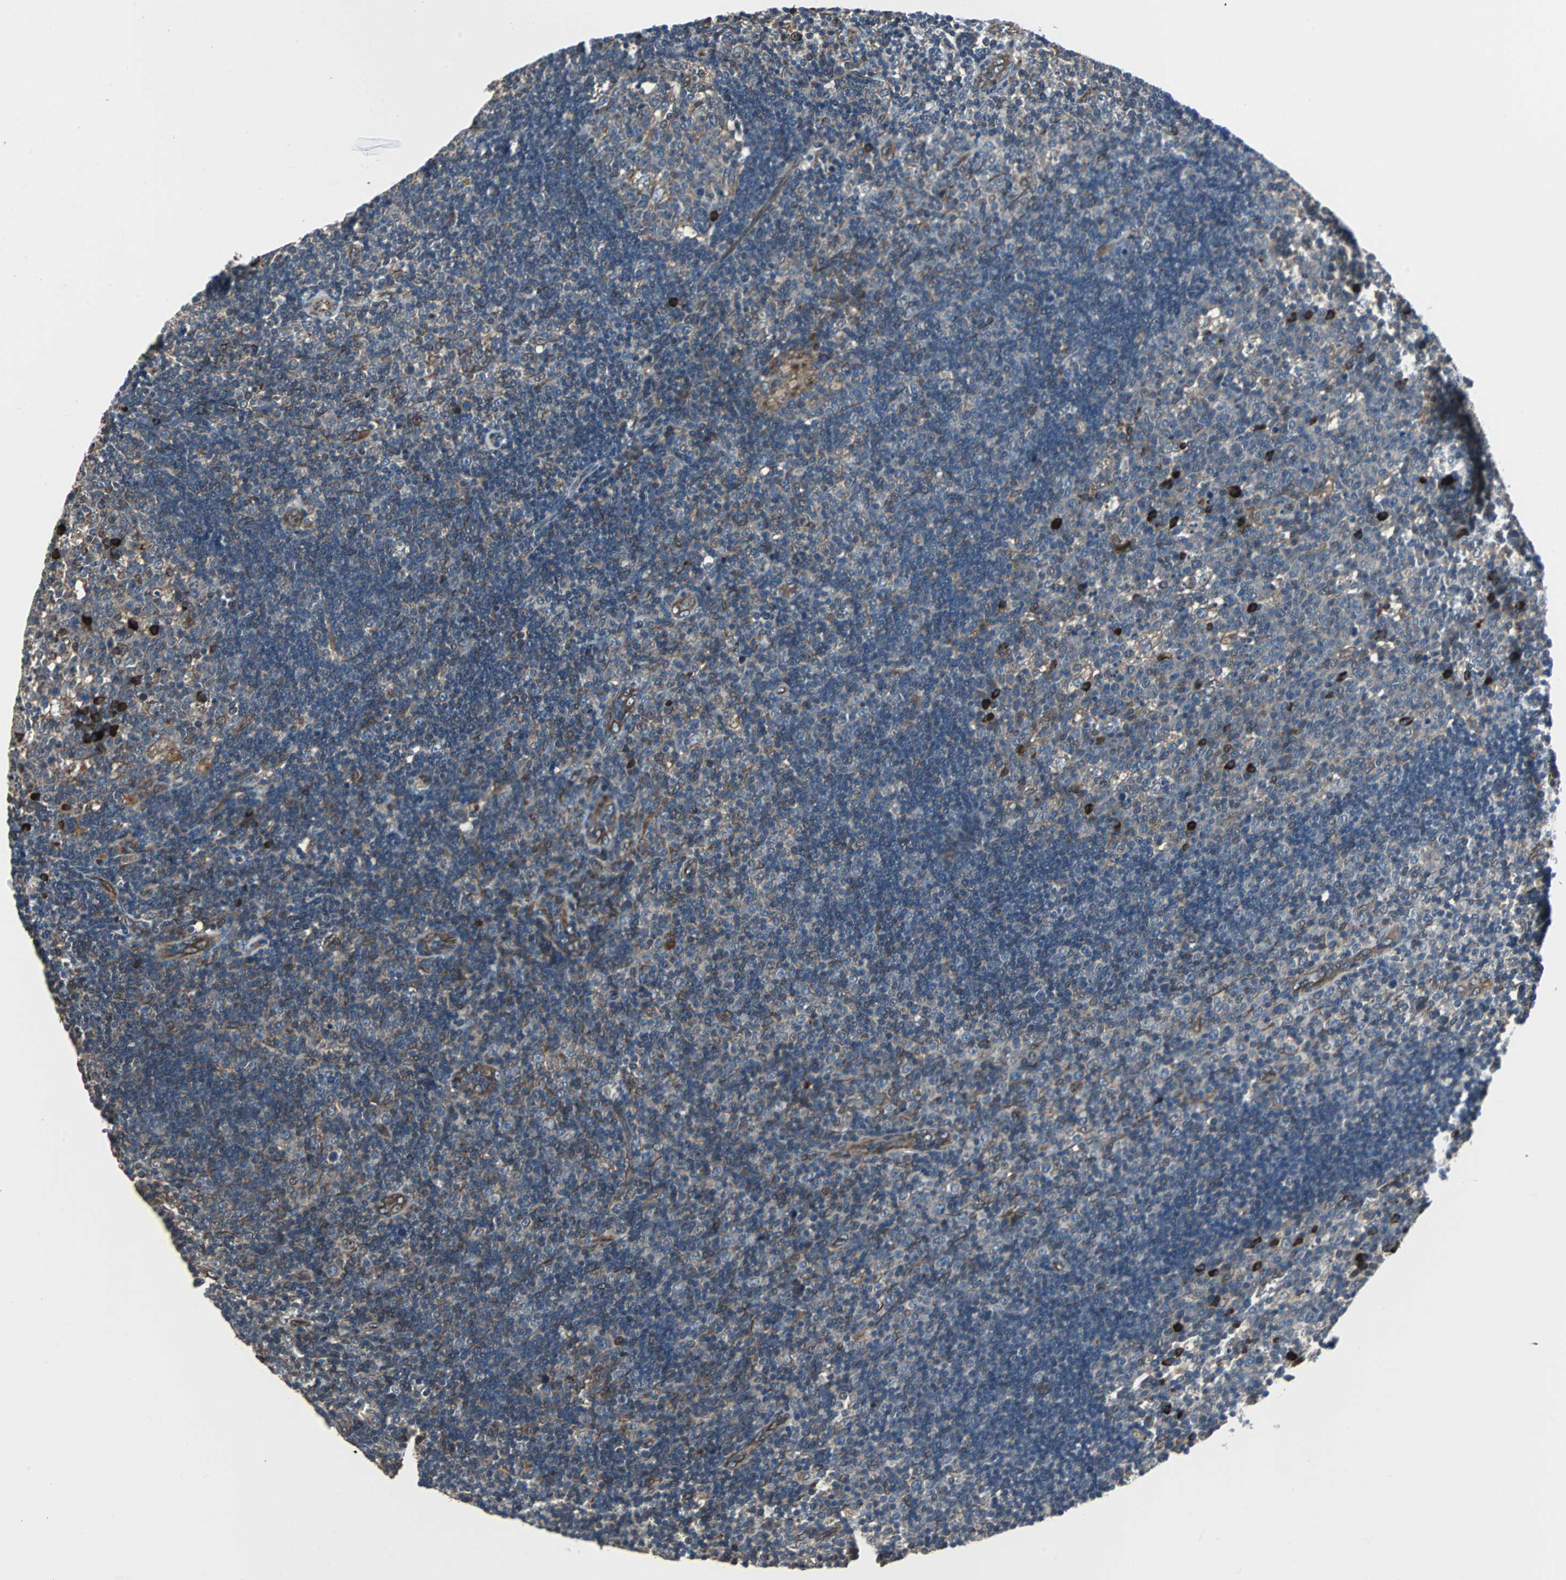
{"staining": {"intensity": "strong", "quantity": "<25%", "location": "cytoplasmic/membranous"}, "tissue": "lymph node", "cell_type": "Germinal center cells", "image_type": "normal", "snomed": [{"axis": "morphology", "description": "Normal tissue, NOS"}, {"axis": "topography", "description": "Lymph node"}, {"axis": "topography", "description": "Salivary gland"}], "caption": "Human lymph node stained with a brown dye displays strong cytoplasmic/membranous positive expression in approximately <25% of germinal center cells.", "gene": "CHP1", "patient": {"sex": "male", "age": 8}}